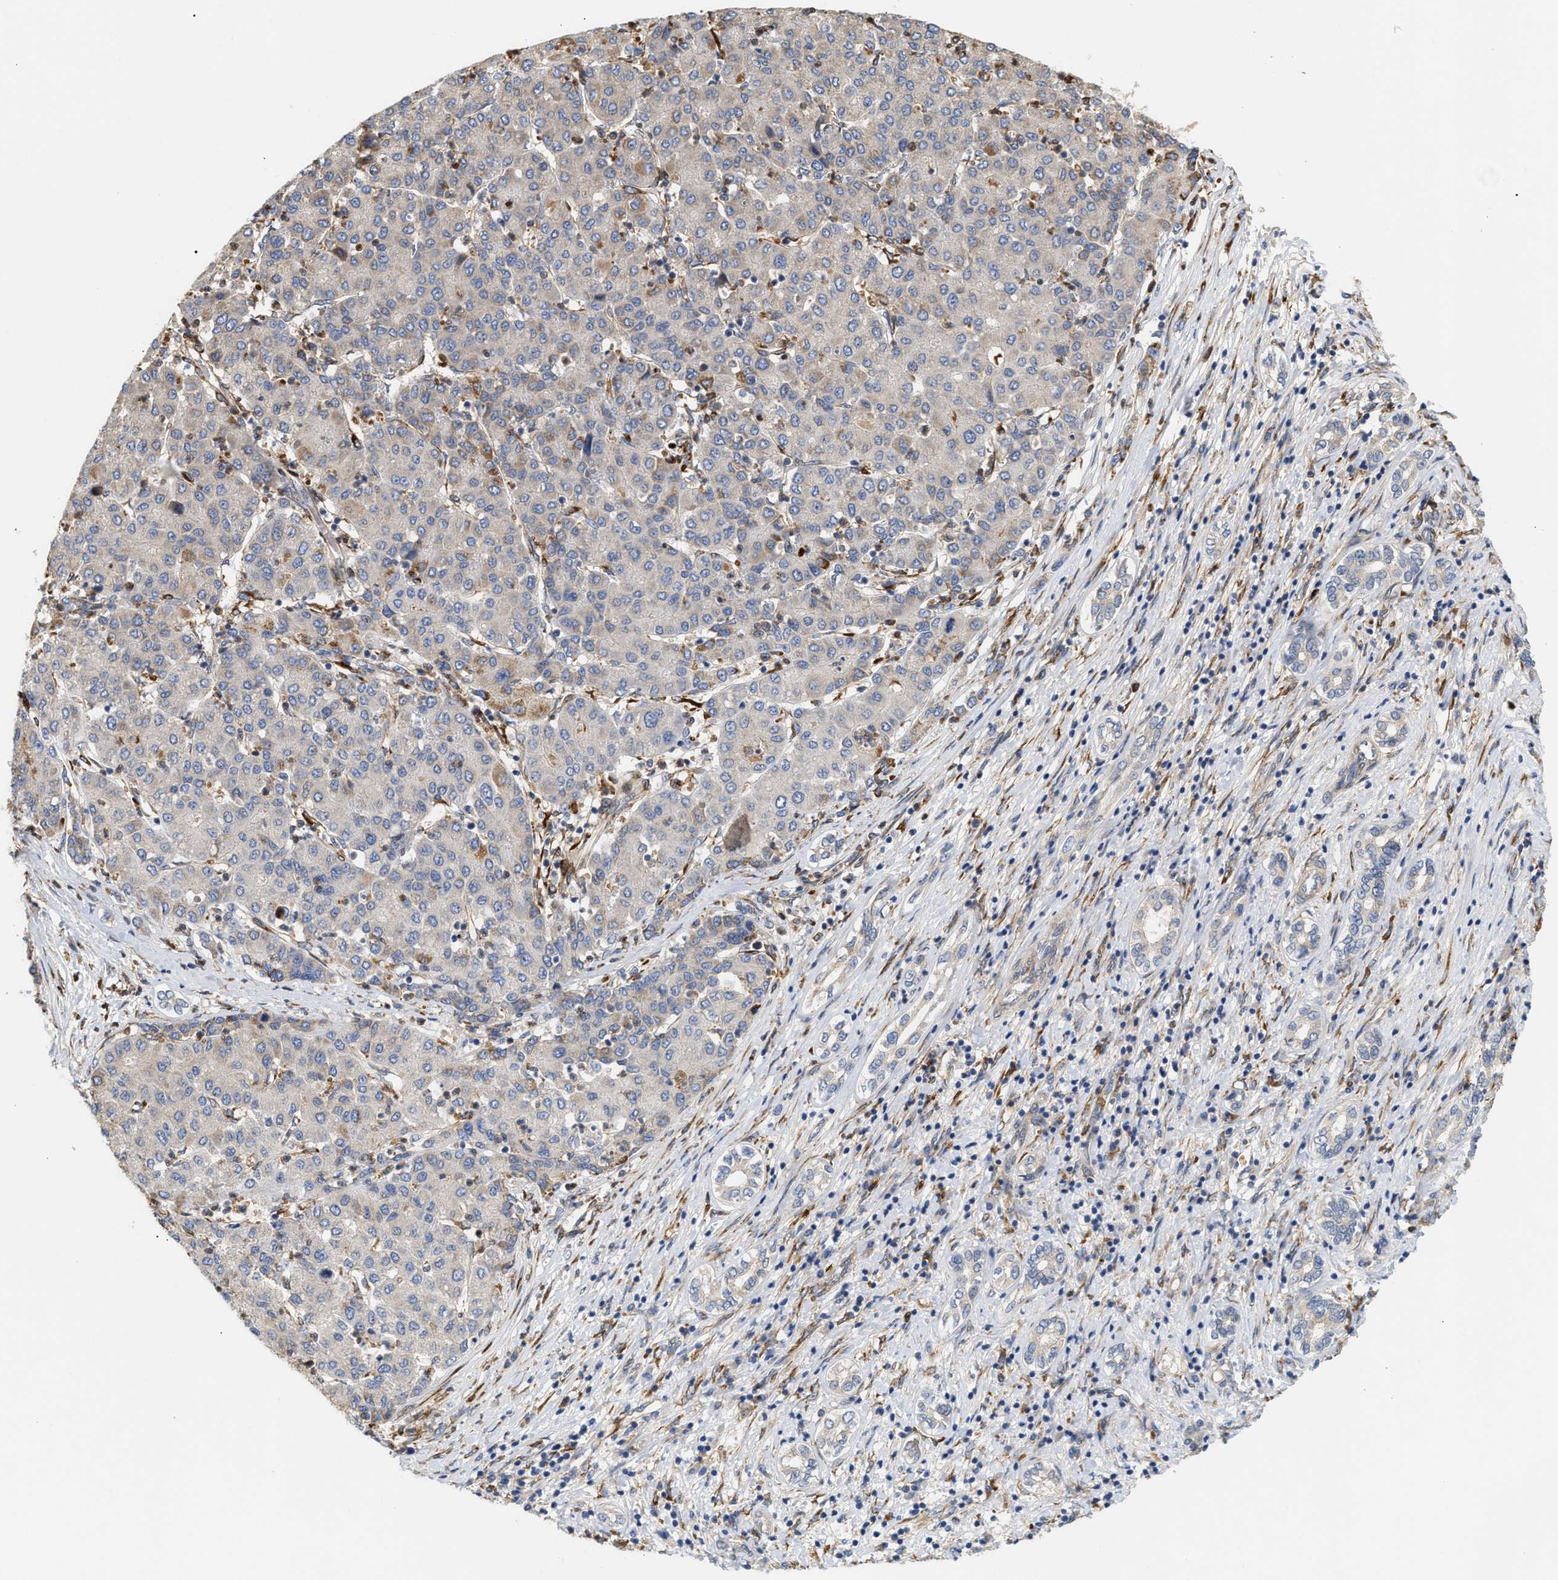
{"staining": {"intensity": "moderate", "quantity": "<25%", "location": "cytoplasmic/membranous"}, "tissue": "liver cancer", "cell_type": "Tumor cells", "image_type": "cancer", "snomed": [{"axis": "morphology", "description": "Carcinoma, Hepatocellular, NOS"}, {"axis": "topography", "description": "Liver"}], "caption": "Immunohistochemistry staining of hepatocellular carcinoma (liver), which reveals low levels of moderate cytoplasmic/membranous expression in about <25% of tumor cells indicating moderate cytoplasmic/membranous protein expression. The staining was performed using DAB (3,3'-diaminobenzidine) (brown) for protein detection and nuclei were counterstained in hematoxylin (blue).", "gene": "PLCD1", "patient": {"sex": "male", "age": 65}}